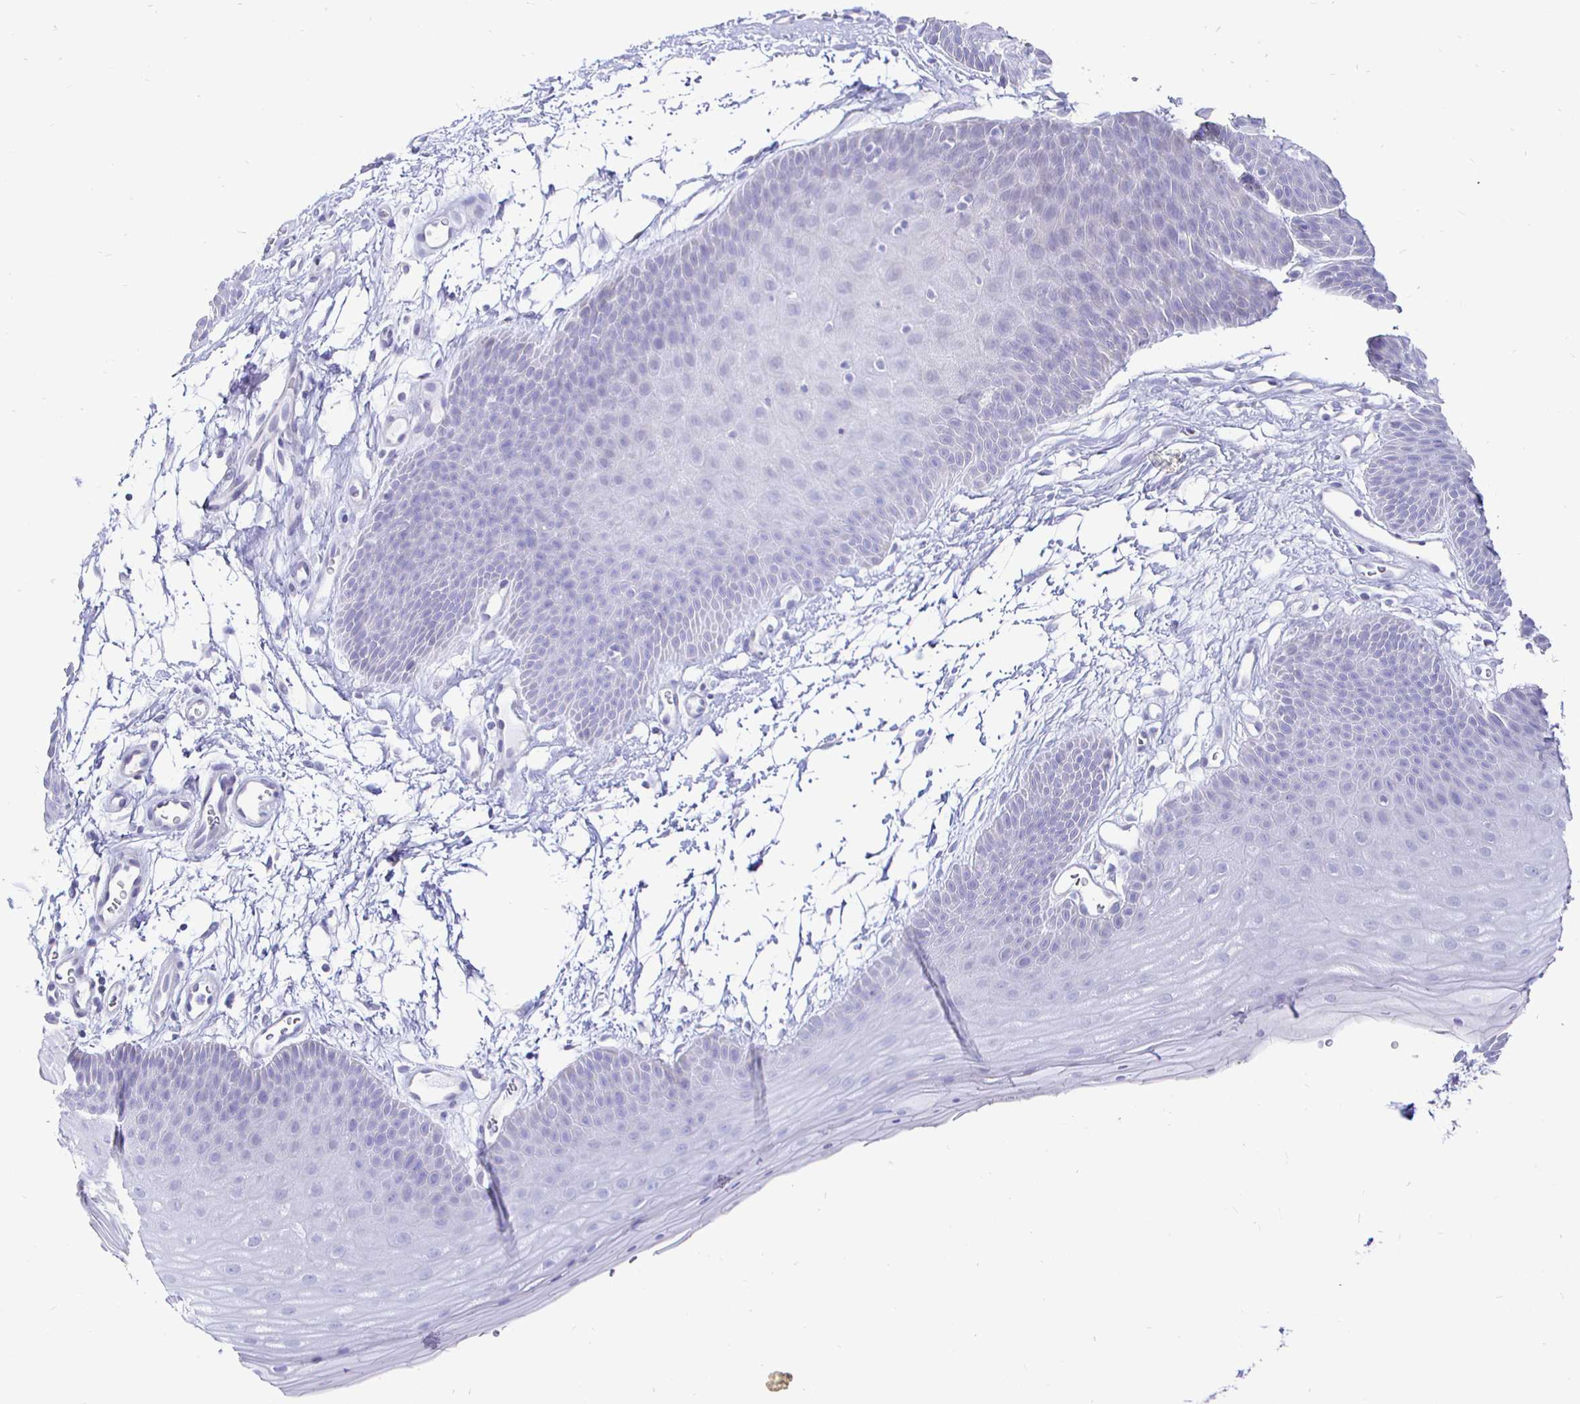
{"staining": {"intensity": "negative", "quantity": "none", "location": "none"}, "tissue": "skin", "cell_type": "Epidermal cells", "image_type": "normal", "snomed": [{"axis": "morphology", "description": "Normal tissue, NOS"}, {"axis": "topography", "description": "Anal"}], "caption": "IHC of unremarkable human skin displays no positivity in epidermal cells. (Immunohistochemistry, brightfield microscopy, high magnification).", "gene": "CR2", "patient": {"sex": "male", "age": 53}}